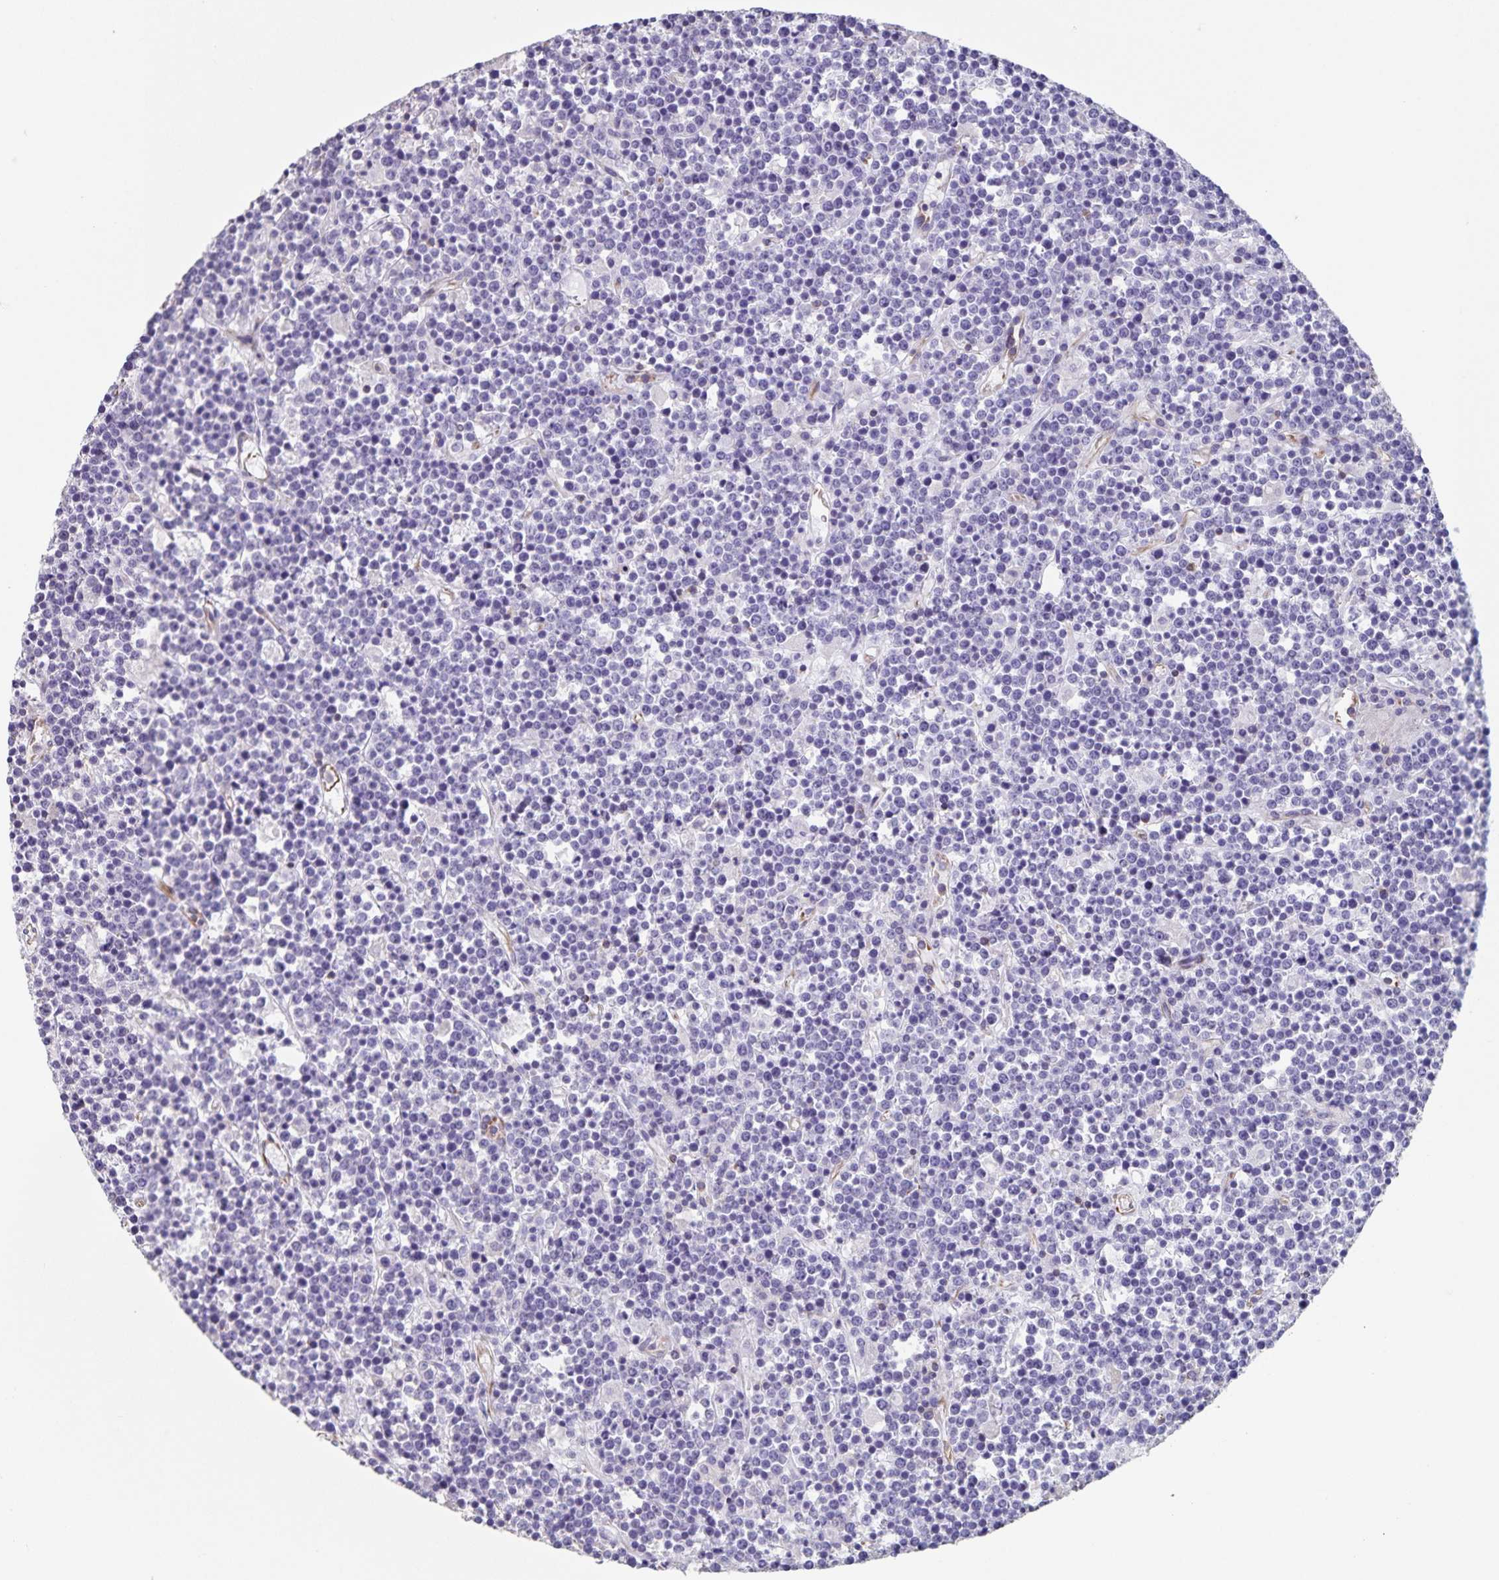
{"staining": {"intensity": "negative", "quantity": "none", "location": "none"}, "tissue": "lymphoma", "cell_type": "Tumor cells", "image_type": "cancer", "snomed": [{"axis": "morphology", "description": "Malignant lymphoma, non-Hodgkin's type, High grade"}, {"axis": "topography", "description": "Ovary"}], "caption": "A high-resolution image shows IHC staining of high-grade malignant lymphoma, non-Hodgkin's type, which reveals no significant positivity in tumor cells.", "gene": "SYNM", "patient": {"sex": "female", "age": 56}}